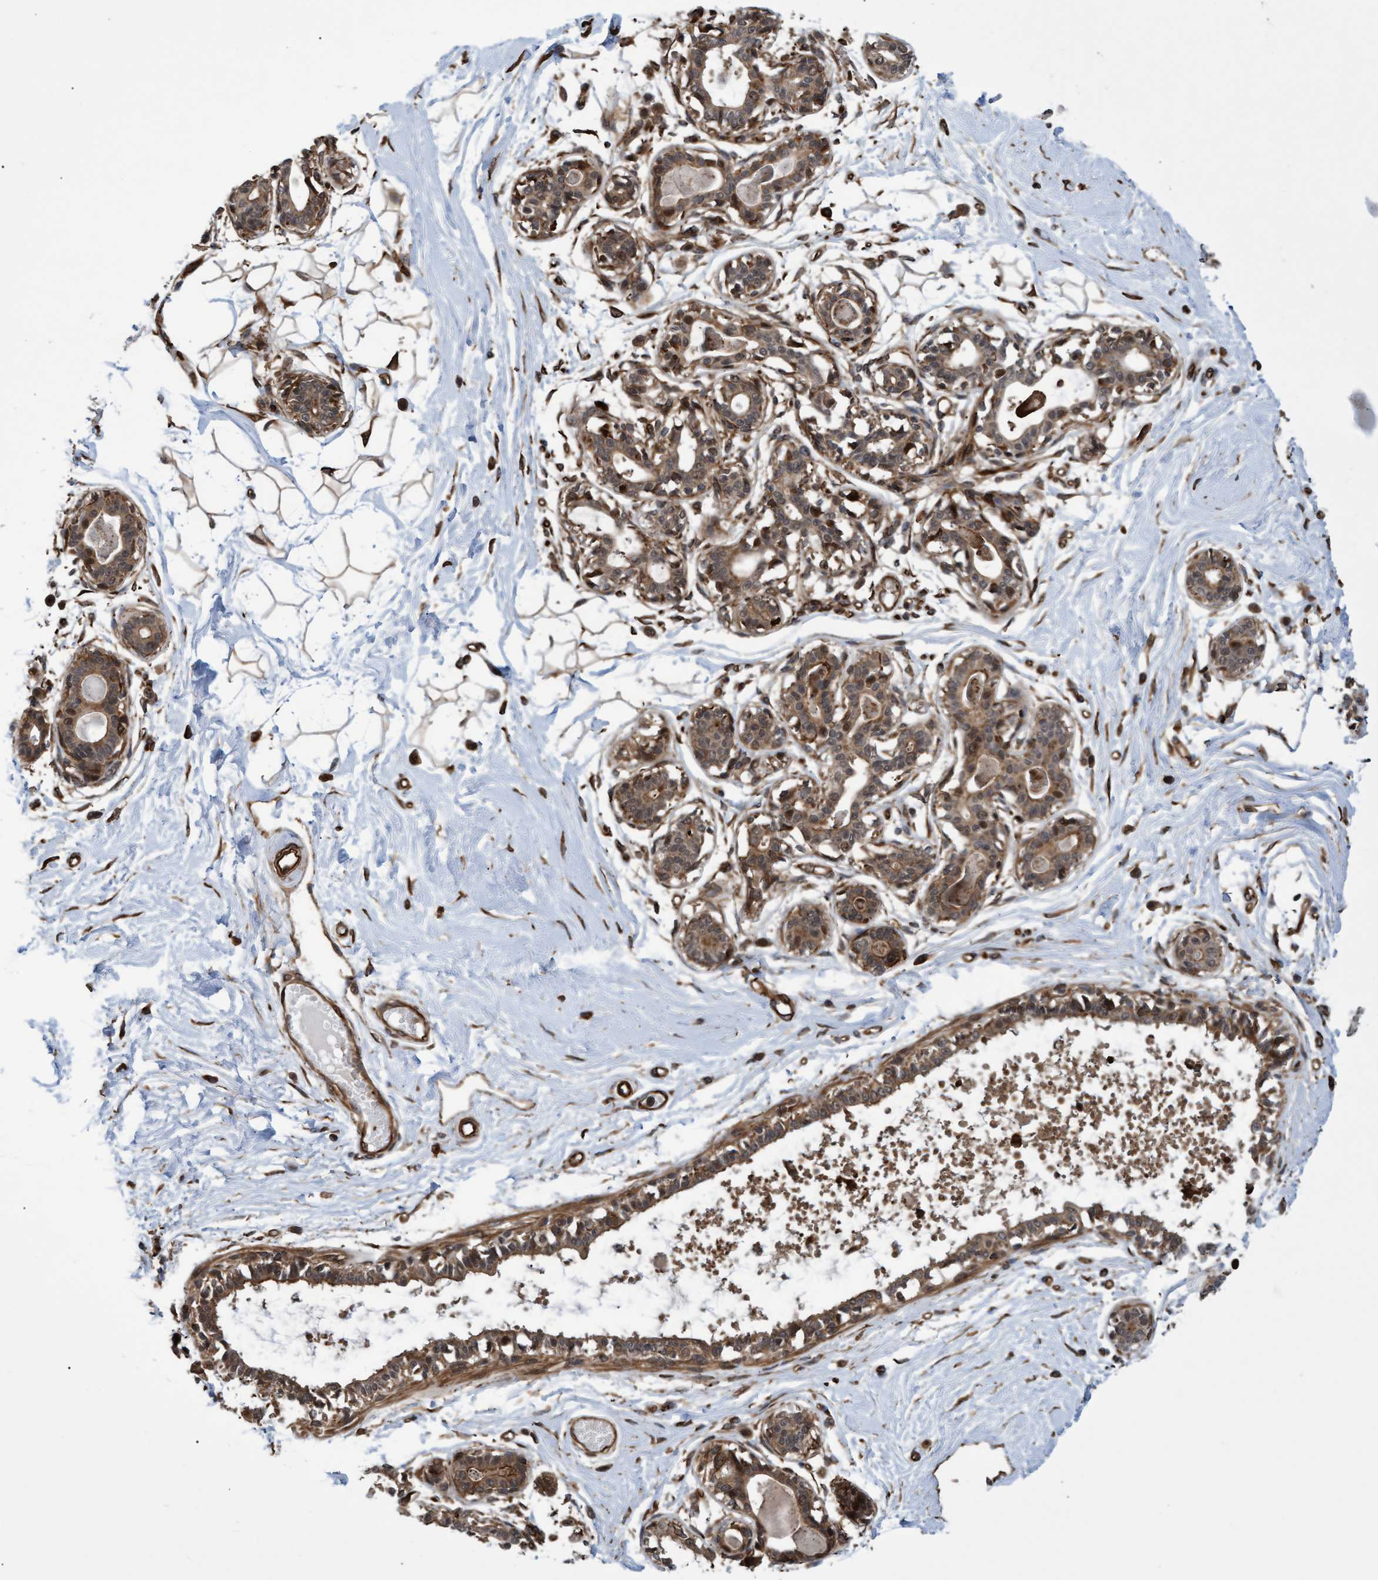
{"staining": {"intensity": "moderate", "quantity": ">75%", "location": "cytoplasmic/membranous"}, "tissue": "breast", "cell_type": "Adipocytes", "image_type": "normal", "snomed": [{"axis": "morphology", "description": "Normal tissue, NOS"}, {"axis": "topography", "description": "Breast"}], "caption": "High-power microscopy captured an immunohistochemistry image of normal breast, revealing moderate cytoplasmic/membranous expression in about >75% of adipocytes. Using DAB (brown) and hematoxylin (blue) stains, captured at high magnification using brightfield microscopy.", "gene": "TNFRSF10B", "patient": {"sex": "female", "age": 45}}